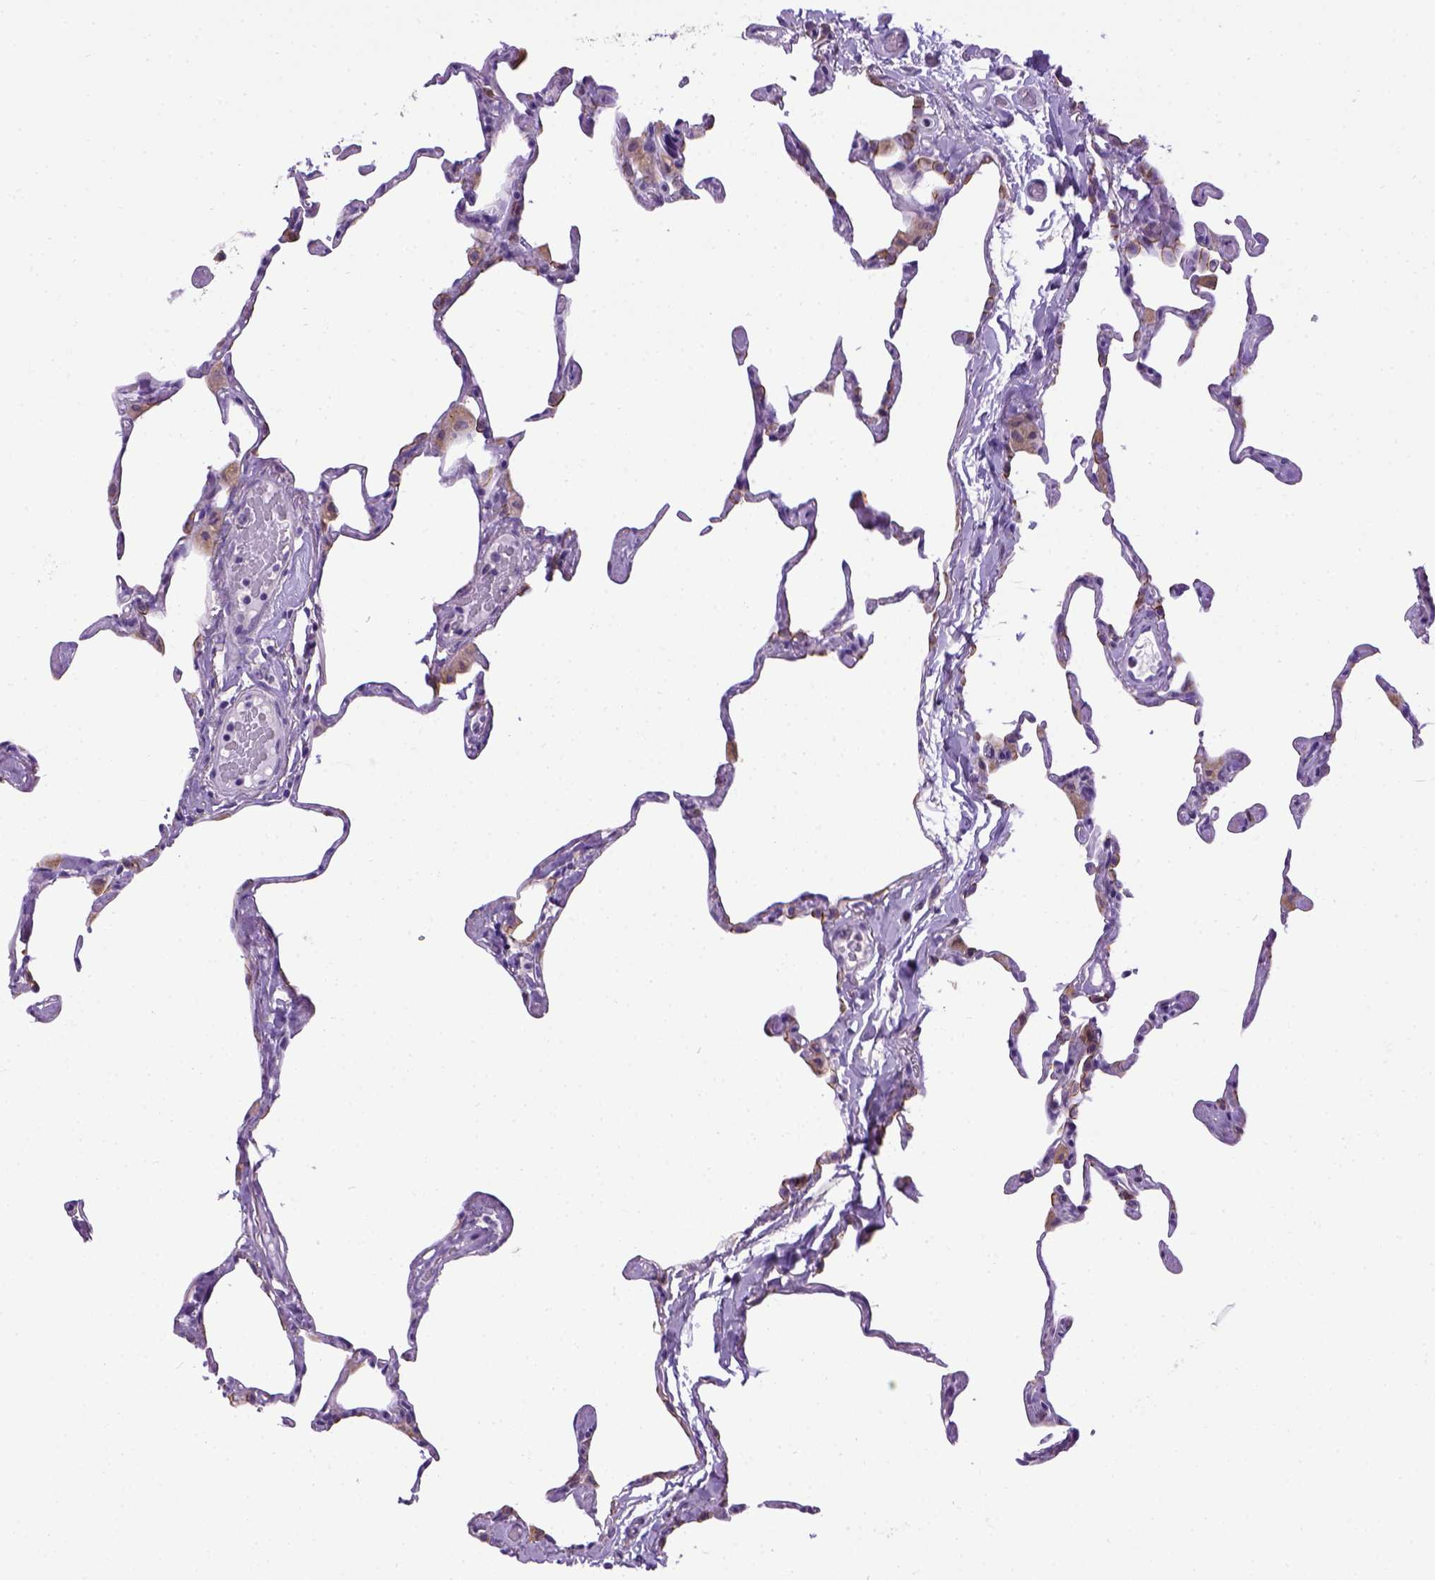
{"staining": {"intensity": "strong", "quantity": "<25%", "location": "cytoplasmic/membranous"}, "tissue": "lung", "cell_type": "Alveolar cells", "image_type": "normal", "snomed": [{"axis": "morphology", "description": "Normal tissue, NOS"}, {"axis": "topography", "description": "Lung"}], "caption": "Human lung stained with a brown dye displays strong cytoplasmic/membranous positive positivity in approximately <25% of alveolar cells.", "gene": "CDH1", "patient": {"sex": "male", "age": 65}}